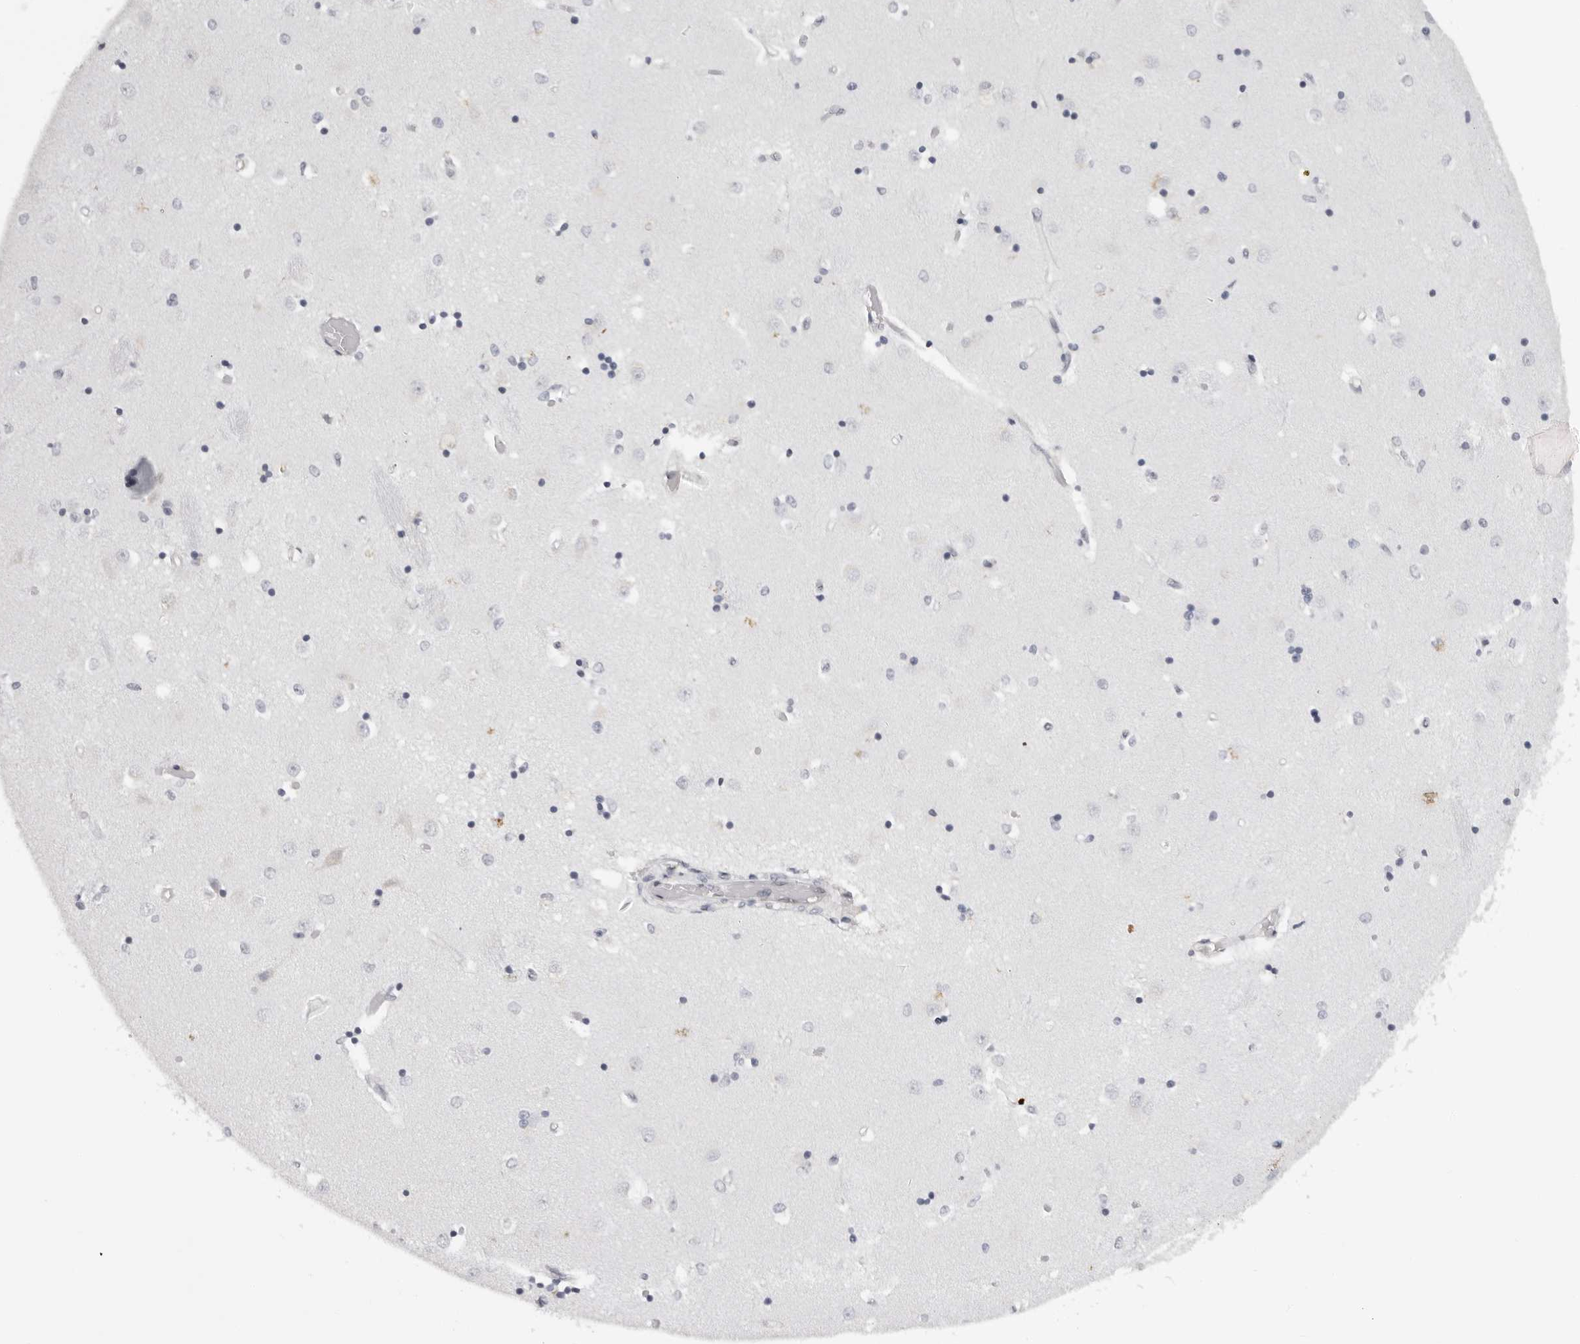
{"staining": {"intensity": "negative", "quantity": "none", "location": "none"}, "tissue": "caudate", "cell_type": "Glial cells", "image_type": "normal", "snomed": [{"axis": "morphology", "description": "Normal tissue, NOS"}, {"axis": "topography", "description": "Lateral ventricle wall"}], "caption": "Immunohistochemistry of unremarkable caudate displays no positivity in glial cells.", "gene": "CASP7", "patient": {"sex": "male", "age": 45}}